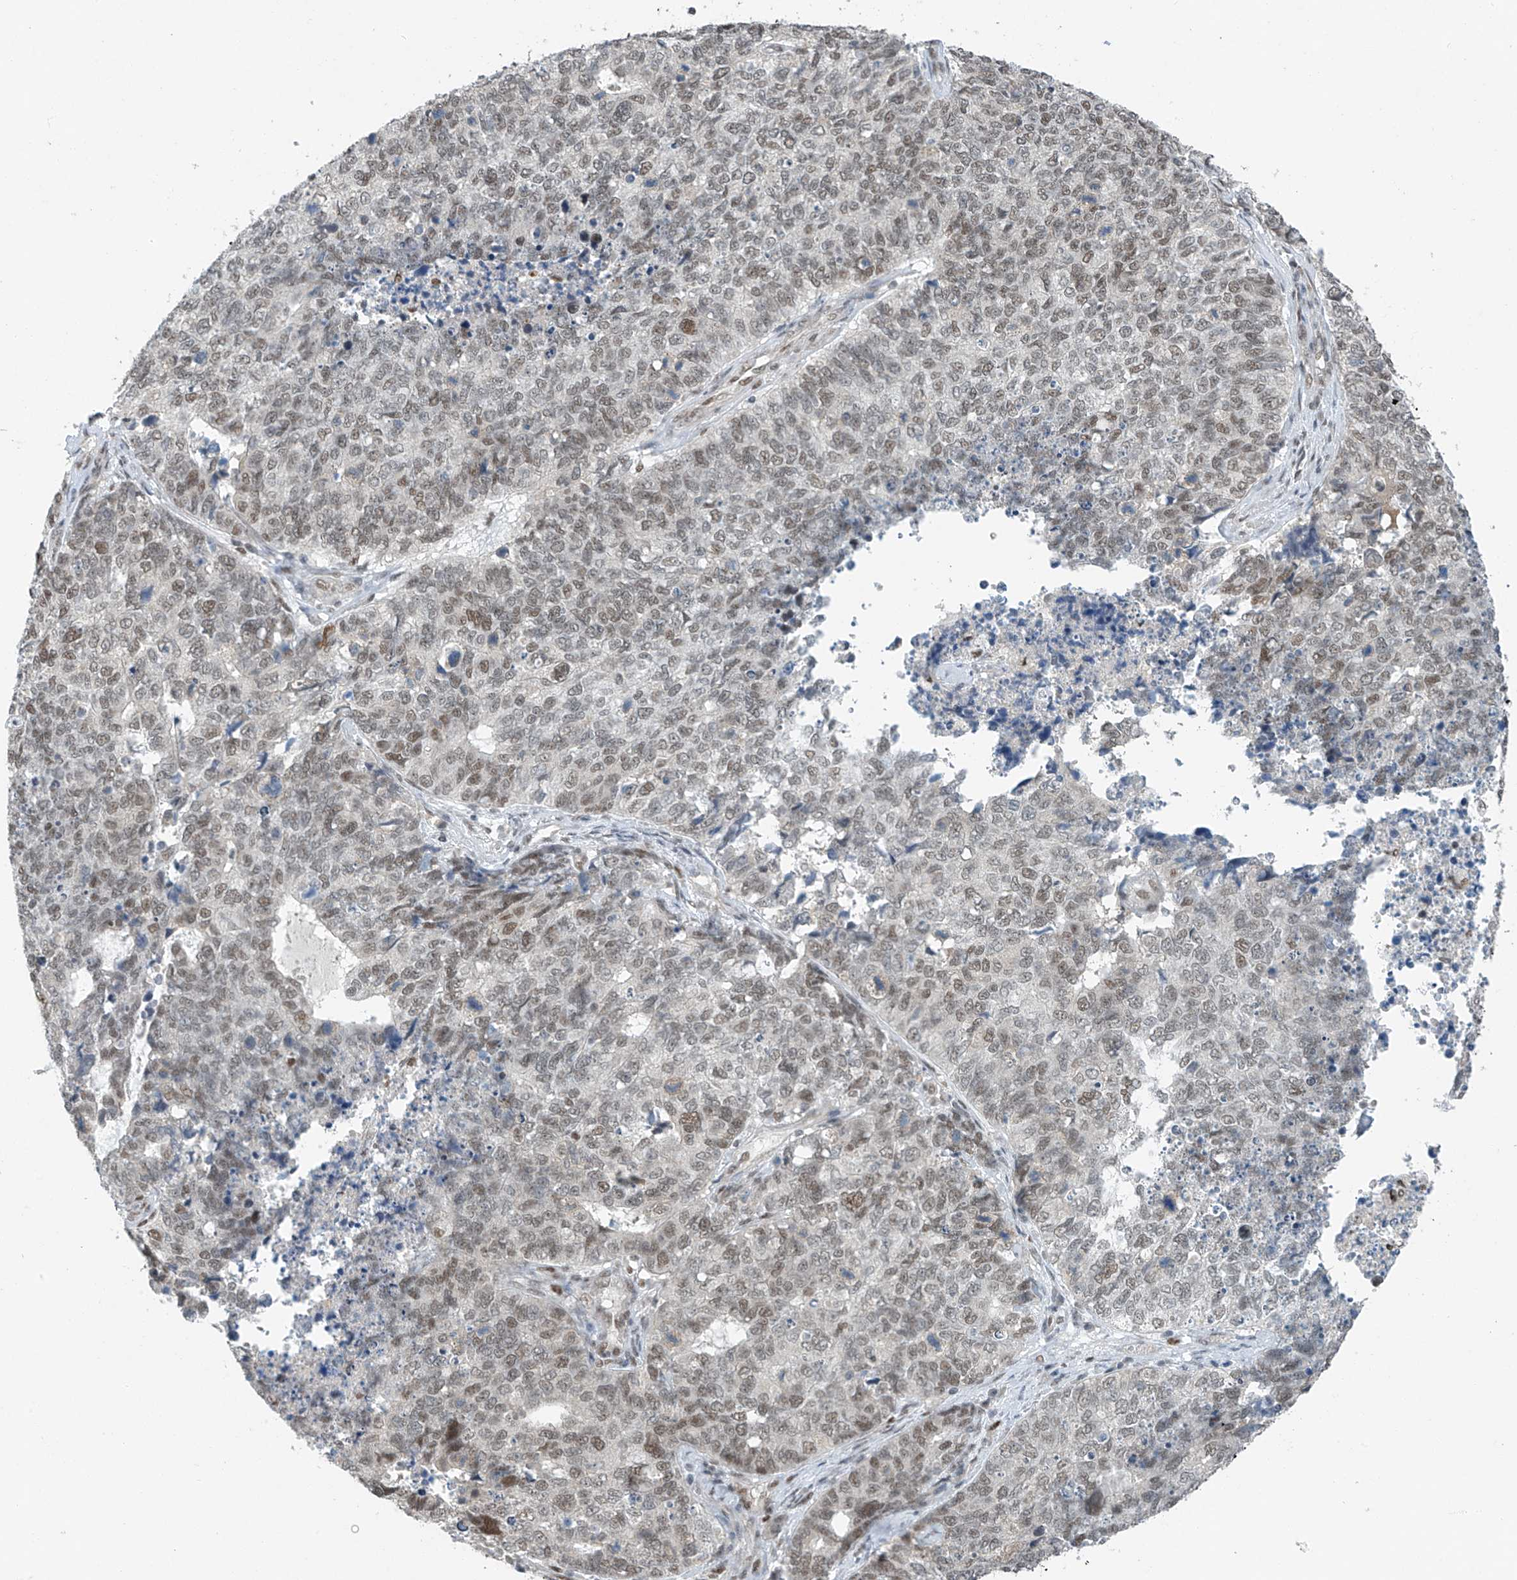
{"staining": {"intensity": "moderate", "quantity": "25%-75%", "location": "nuclear"}, "tissue": "cervical cancer", "cell_type": "Tumor cells", "image_type": "cancer", "snomed": [{"axis": "morphology", "description": "Squamous cell carcinoma, NOS"}, {"axis": "topography", "description": "Cervix"}], "caption": "This image shows immunohistochemistry (IHC) staining of human cervical squamous cell carcinoma, with medium moderate nuclear staining in approximately 25%-75% of tumor cells.", "gene": "TAF8", "patient": {"sex": "female", "age": 63}}